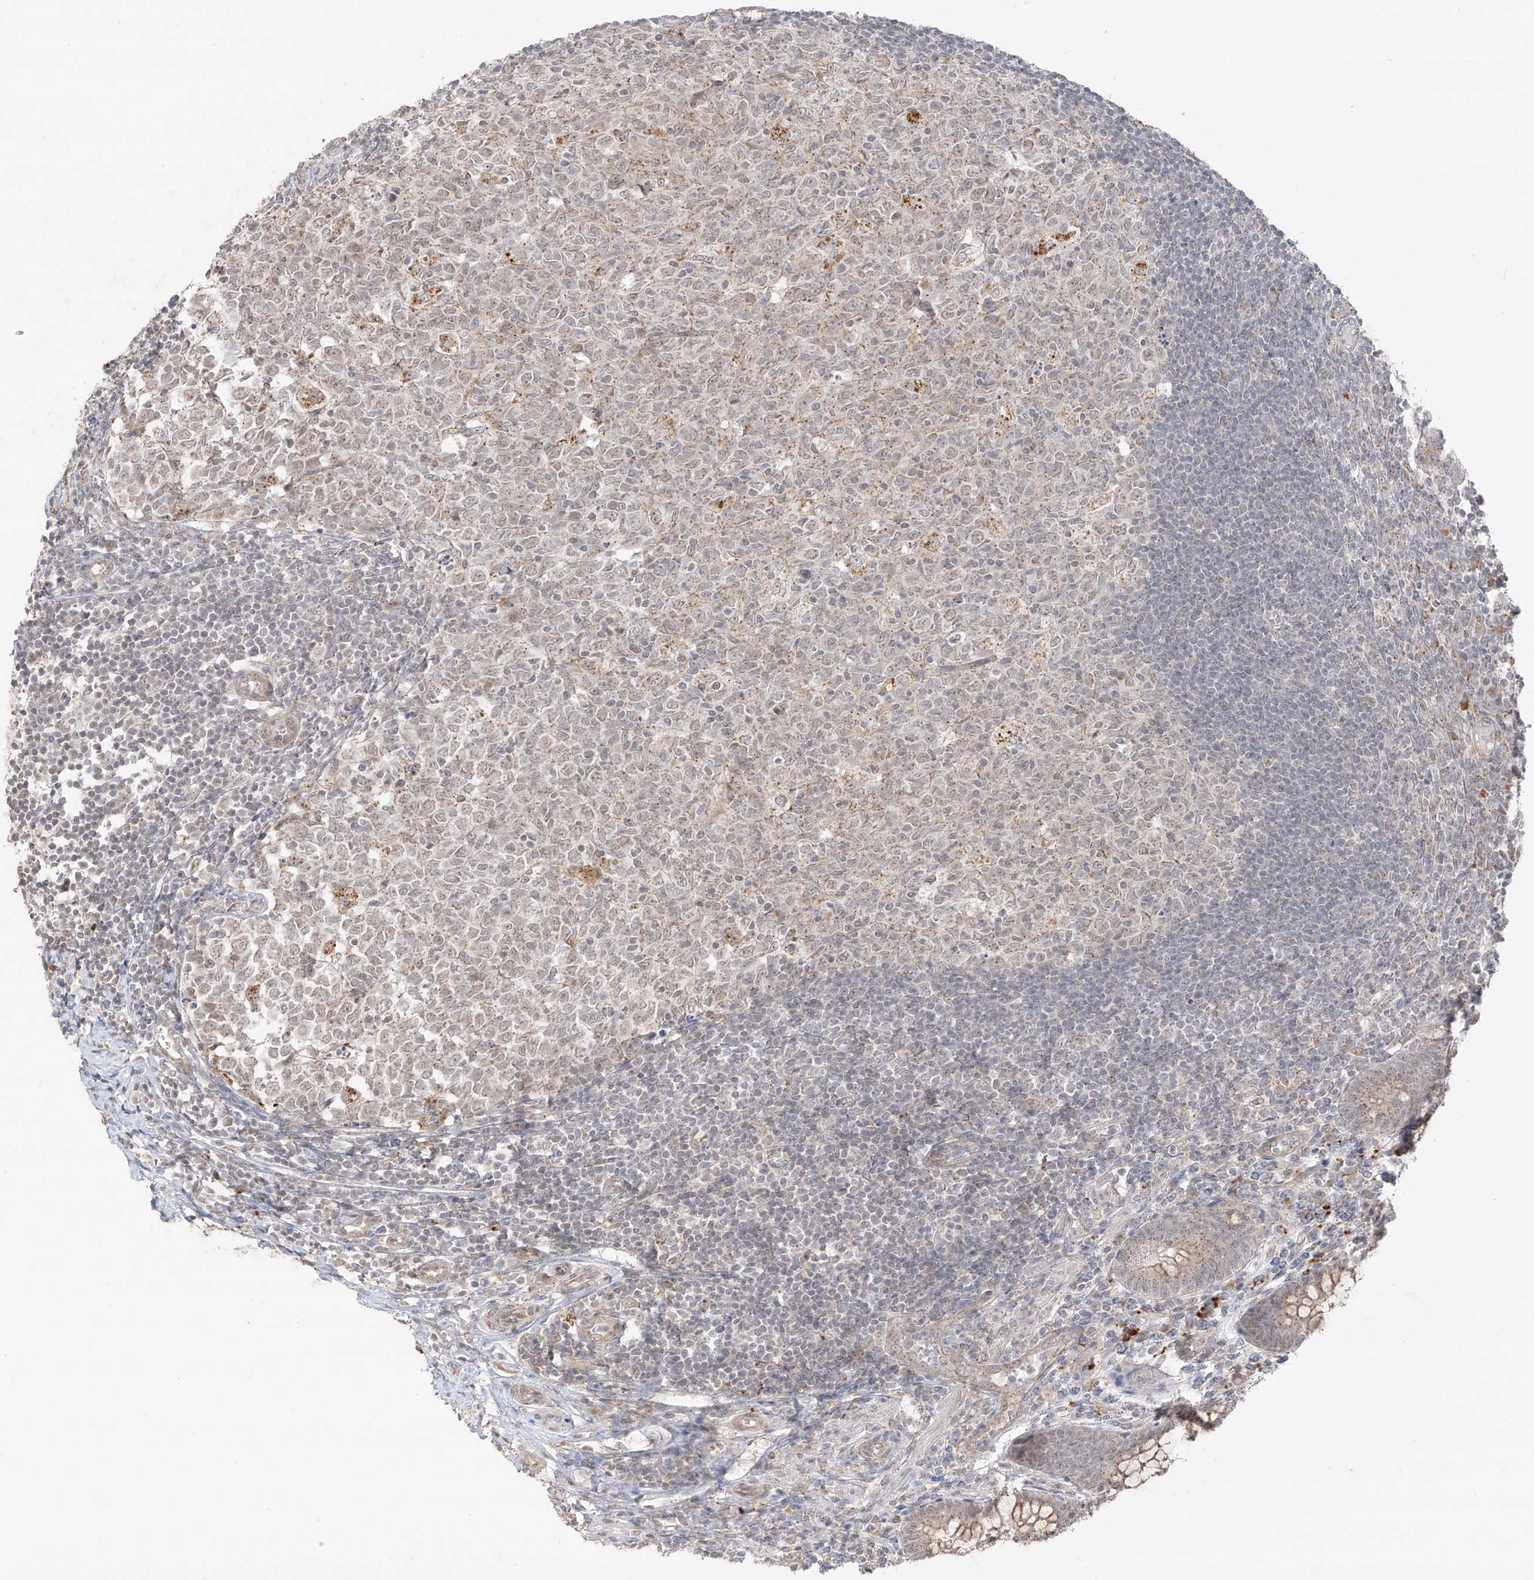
{"staining": {"intensity": "moderate", "quantity": "<25%", "location": "cytoplasmic/membranous"}, "tissue": "appendix", "cell_type": "Glandular cells", "image_type": "normal", "snomed": [{"axis": "morphology", "description": "Normal tissue, NOS"}, {"axis": "topography", "description": "Appendix"}], "caption": "Immunohistochemistry (IHC) staining of benign appendix, which shows low levels of moderate cytoplasmic/membranous expression in approximately <25% of glandular cells indicating moderate cytoplasmic/membranous protein positivity. The staining was performed using DAB (3,3'-diaminobenzidine) (brown) for protein detection and nuclei were counterstained in hematoxylin (blue).", "gene": "N4BP3", "patient": {"sex": "male", "age": 14}}